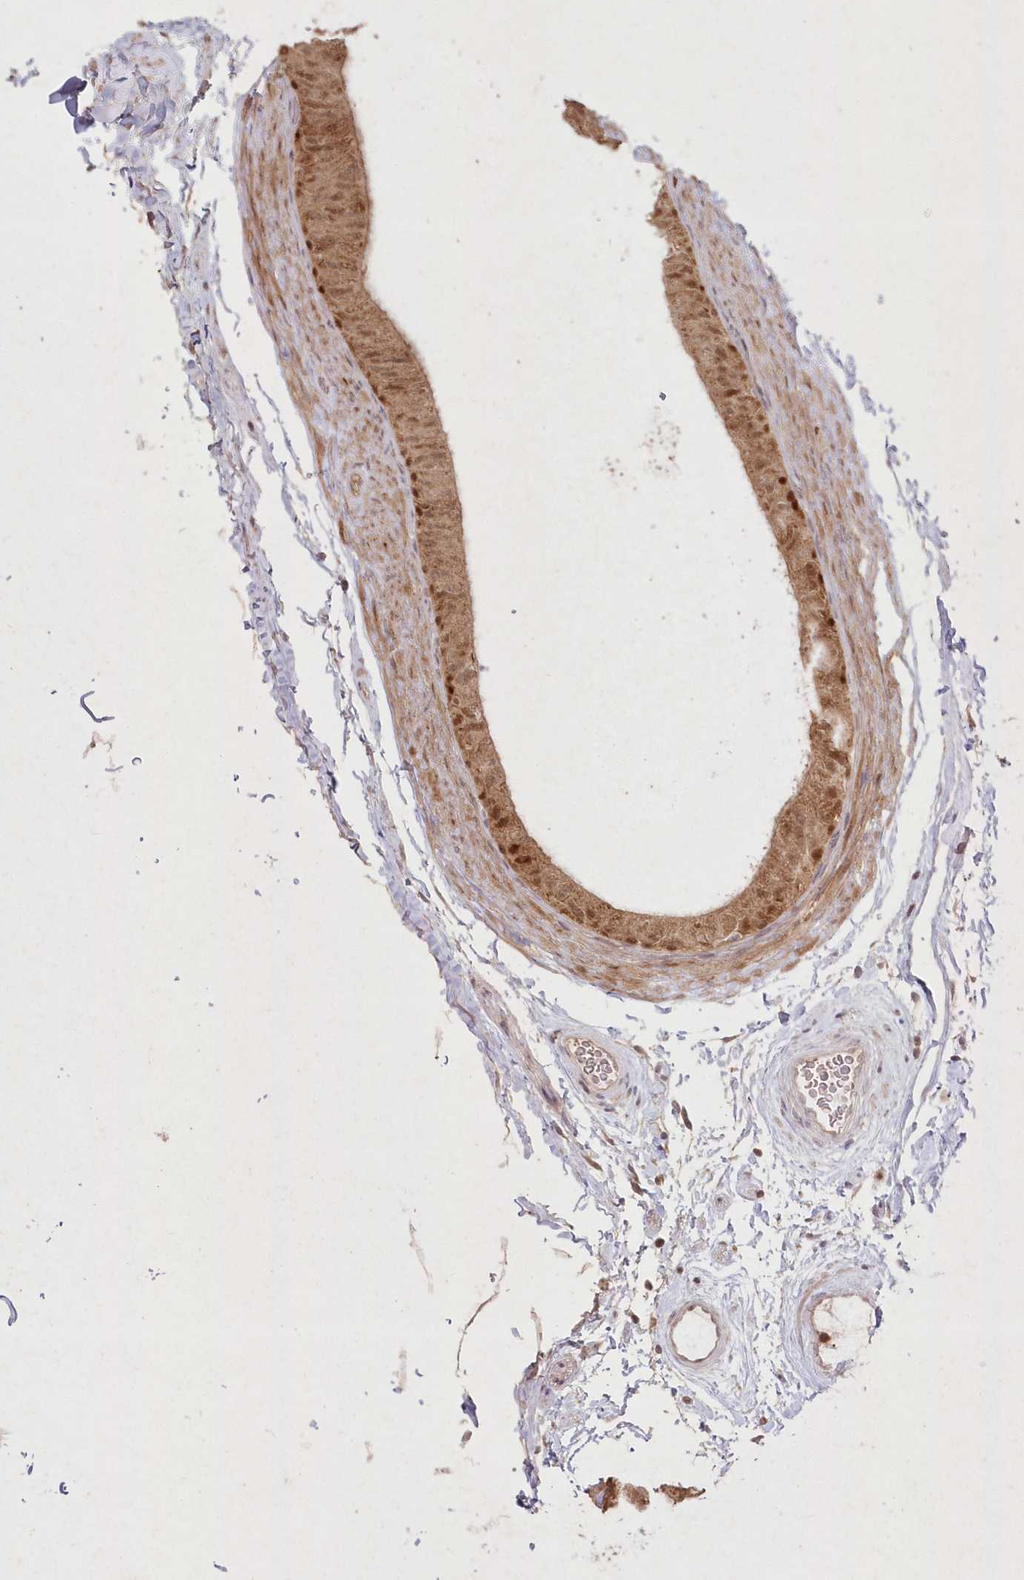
{"staining": {"intensity": "moderate", "quantity": ">75%", "location": "cytoplasmic/membranous,nuclear"}, "tissue": "epididymis", "cell_type": "Glandular cells", "image_type": "normal", "snomed": [{"axis": "morphology", "description": "Normal tissue, NOS"}, {"axis": "topography", "description": "Epididymis"}], "caption": "An immunohistochemistry image of normal tissue is shown. Protein staining in brown shows moderate cytoplasmic/membranous,nuclear positivity in epididymis within glandular cells.", "gene": "ASCC1", "patient": {"sex": "male", "age": 49}}